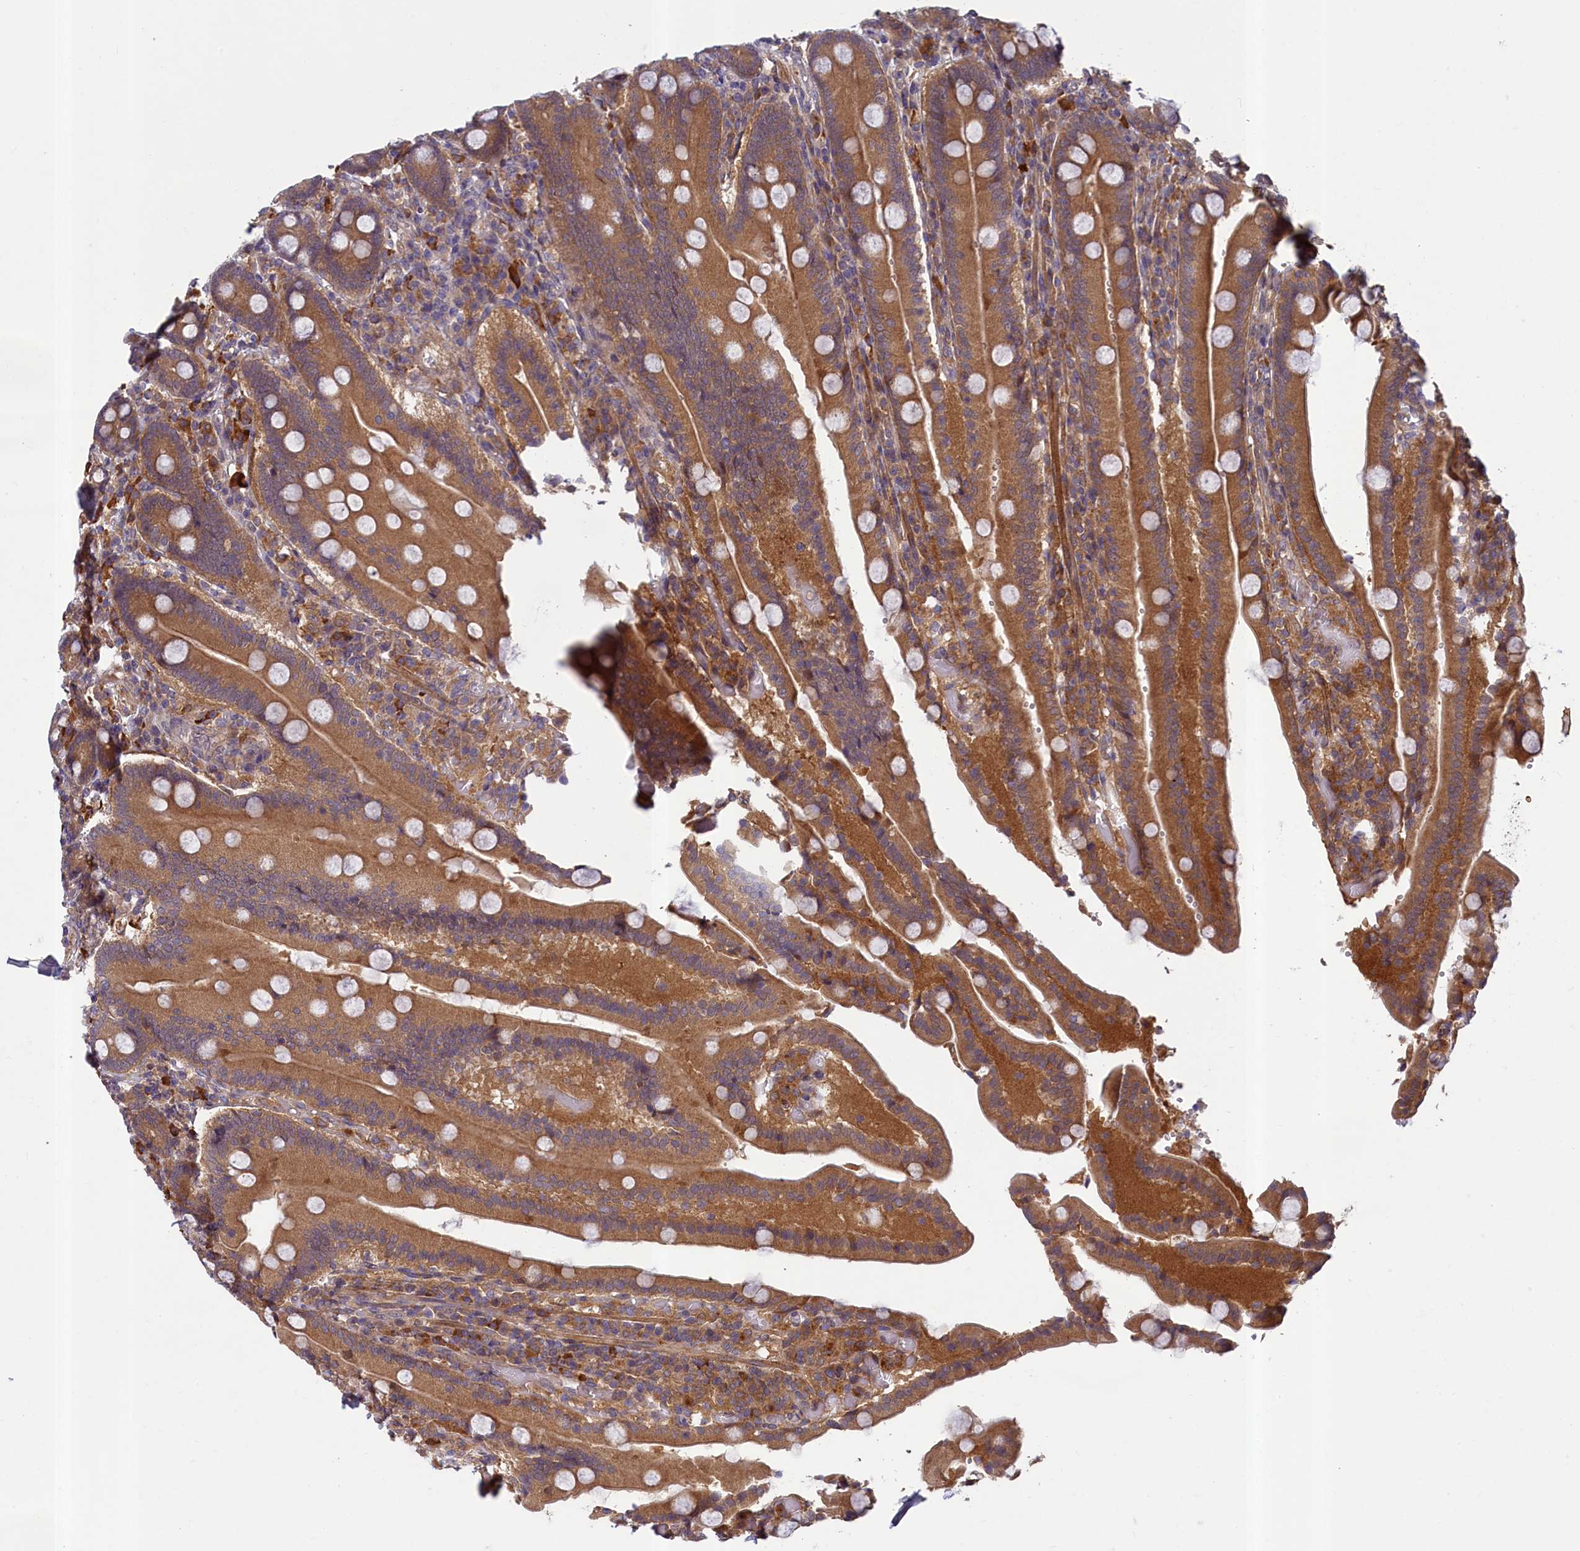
{"staining": {"intensity": "moderate", "quantity": ">75%", "location": "cytoplasmic/membranous"}, "tissue": "duodenum", "cell_type": "Glandular cells", "image_type": "normal", "snomed": [{"axis": "morphology", "description": "Normal tissue, NOS"}, {"axis": "topography", "description": "Duodenum"}], "caption": "The immunohistochemical stain highlights moderate cytoplasmic/membranous expression in glandular cells of unremarkable duodenum. (DAB IHC with brightfield microscopy, high magnification).", "gene": "NUBP1", "patient": {"sex": "female", "age": 62}}